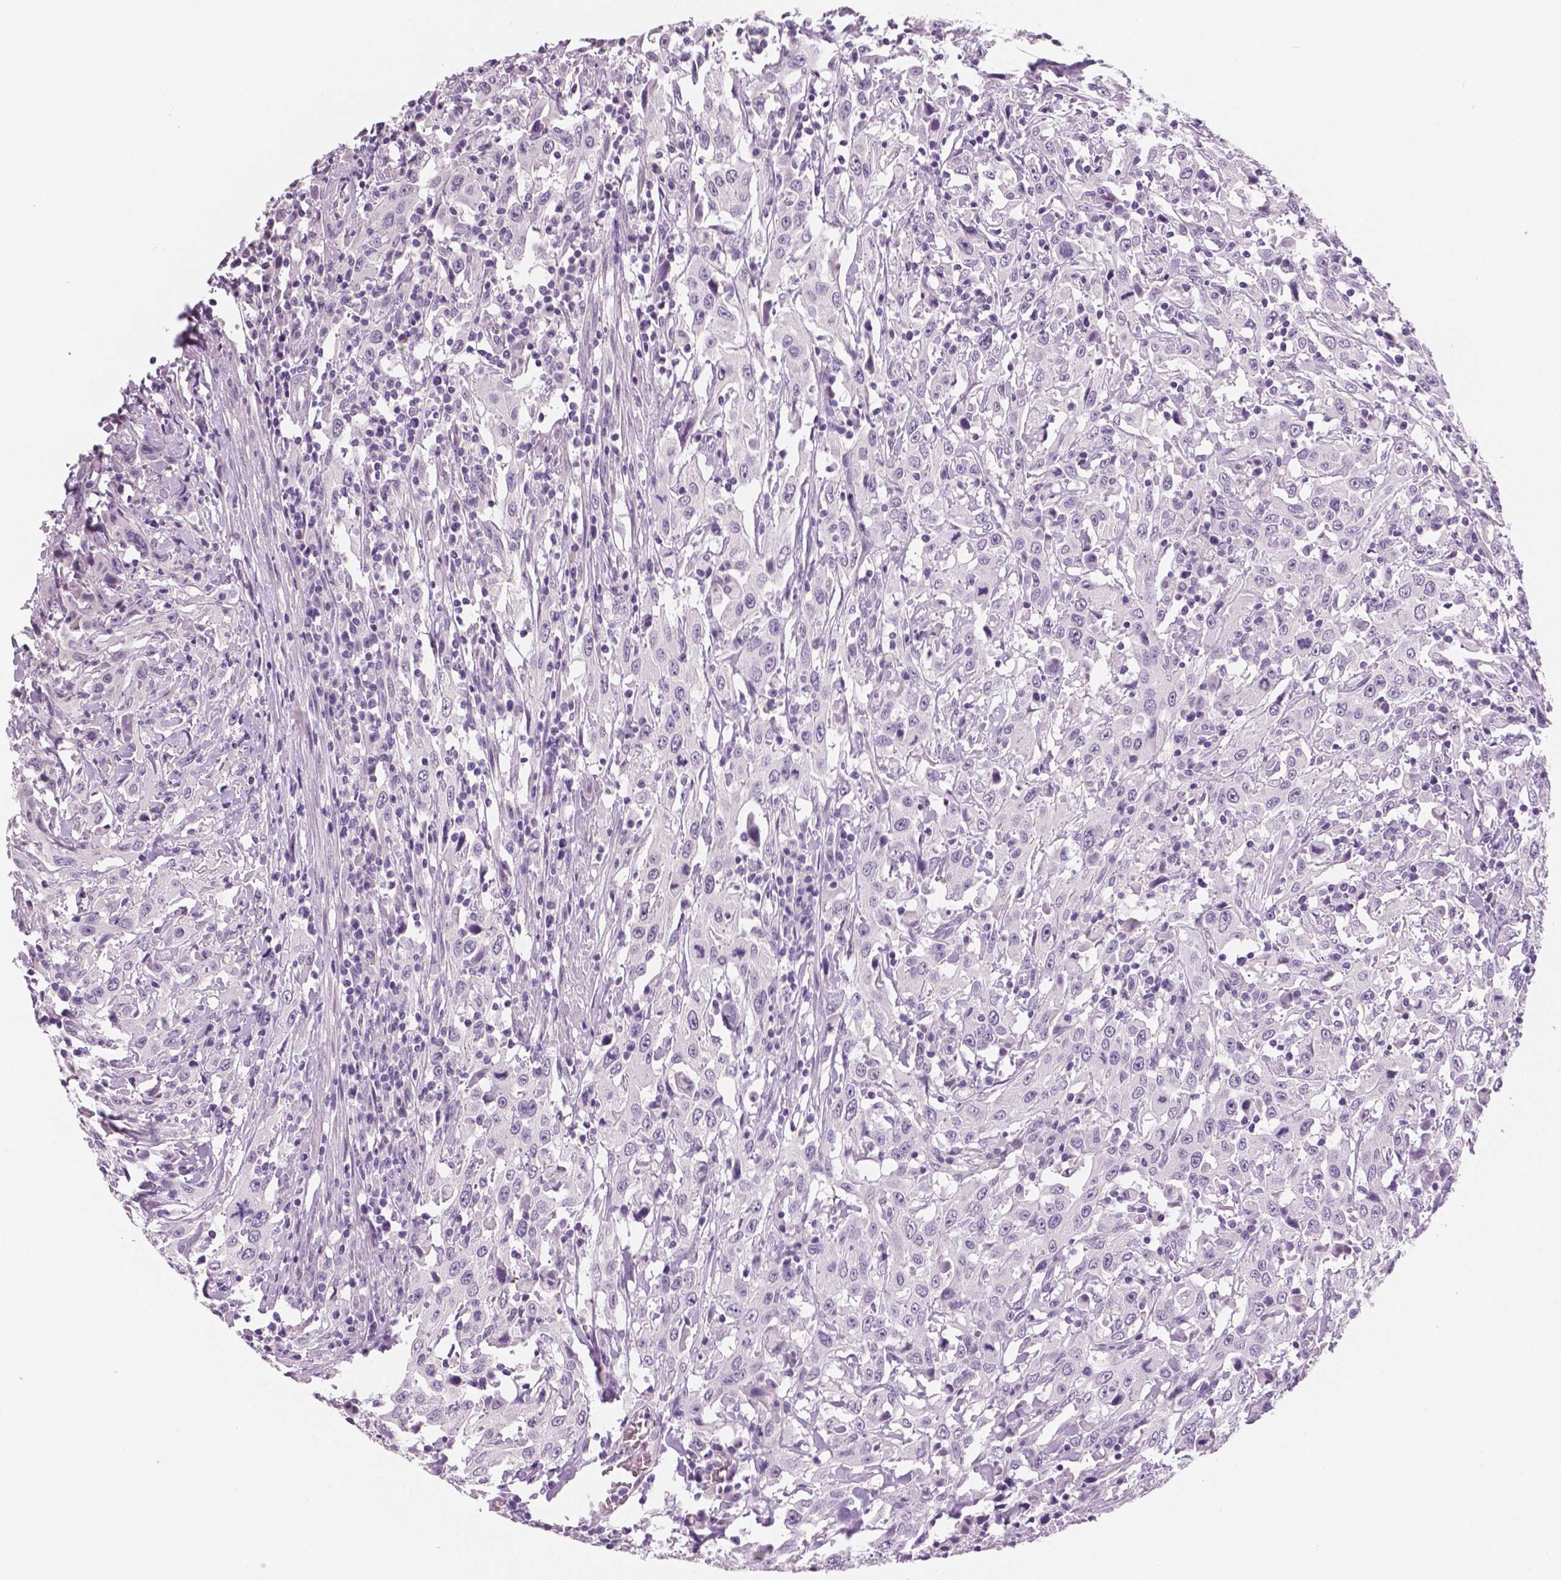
{"staining": {"intensity": "negative", "quantity": "none", "location": "none"}, "tissue": "urothelial cancer", "cell_type": "Tumor cells", "image_type": "cancer", "snomed": [{"axis": "morphology", "description": "Urothelial carcinoma, High grade"}, {"axis": "topography", "description": "Urinary bladder"}], "caption": "An IHC micrograph of urothelial cancer is shown. There is no staining in tumor cells of urothelial cancer. (Stains: DAB (3,3'-diaminobenzidine) immunohistochemistry (IHC) with hematoxylin counter stain, Microscopy: brightfield microscopy at high magnification).", "gene": "TSPAN7", "patient": {"sex": "male", "age": 61}}